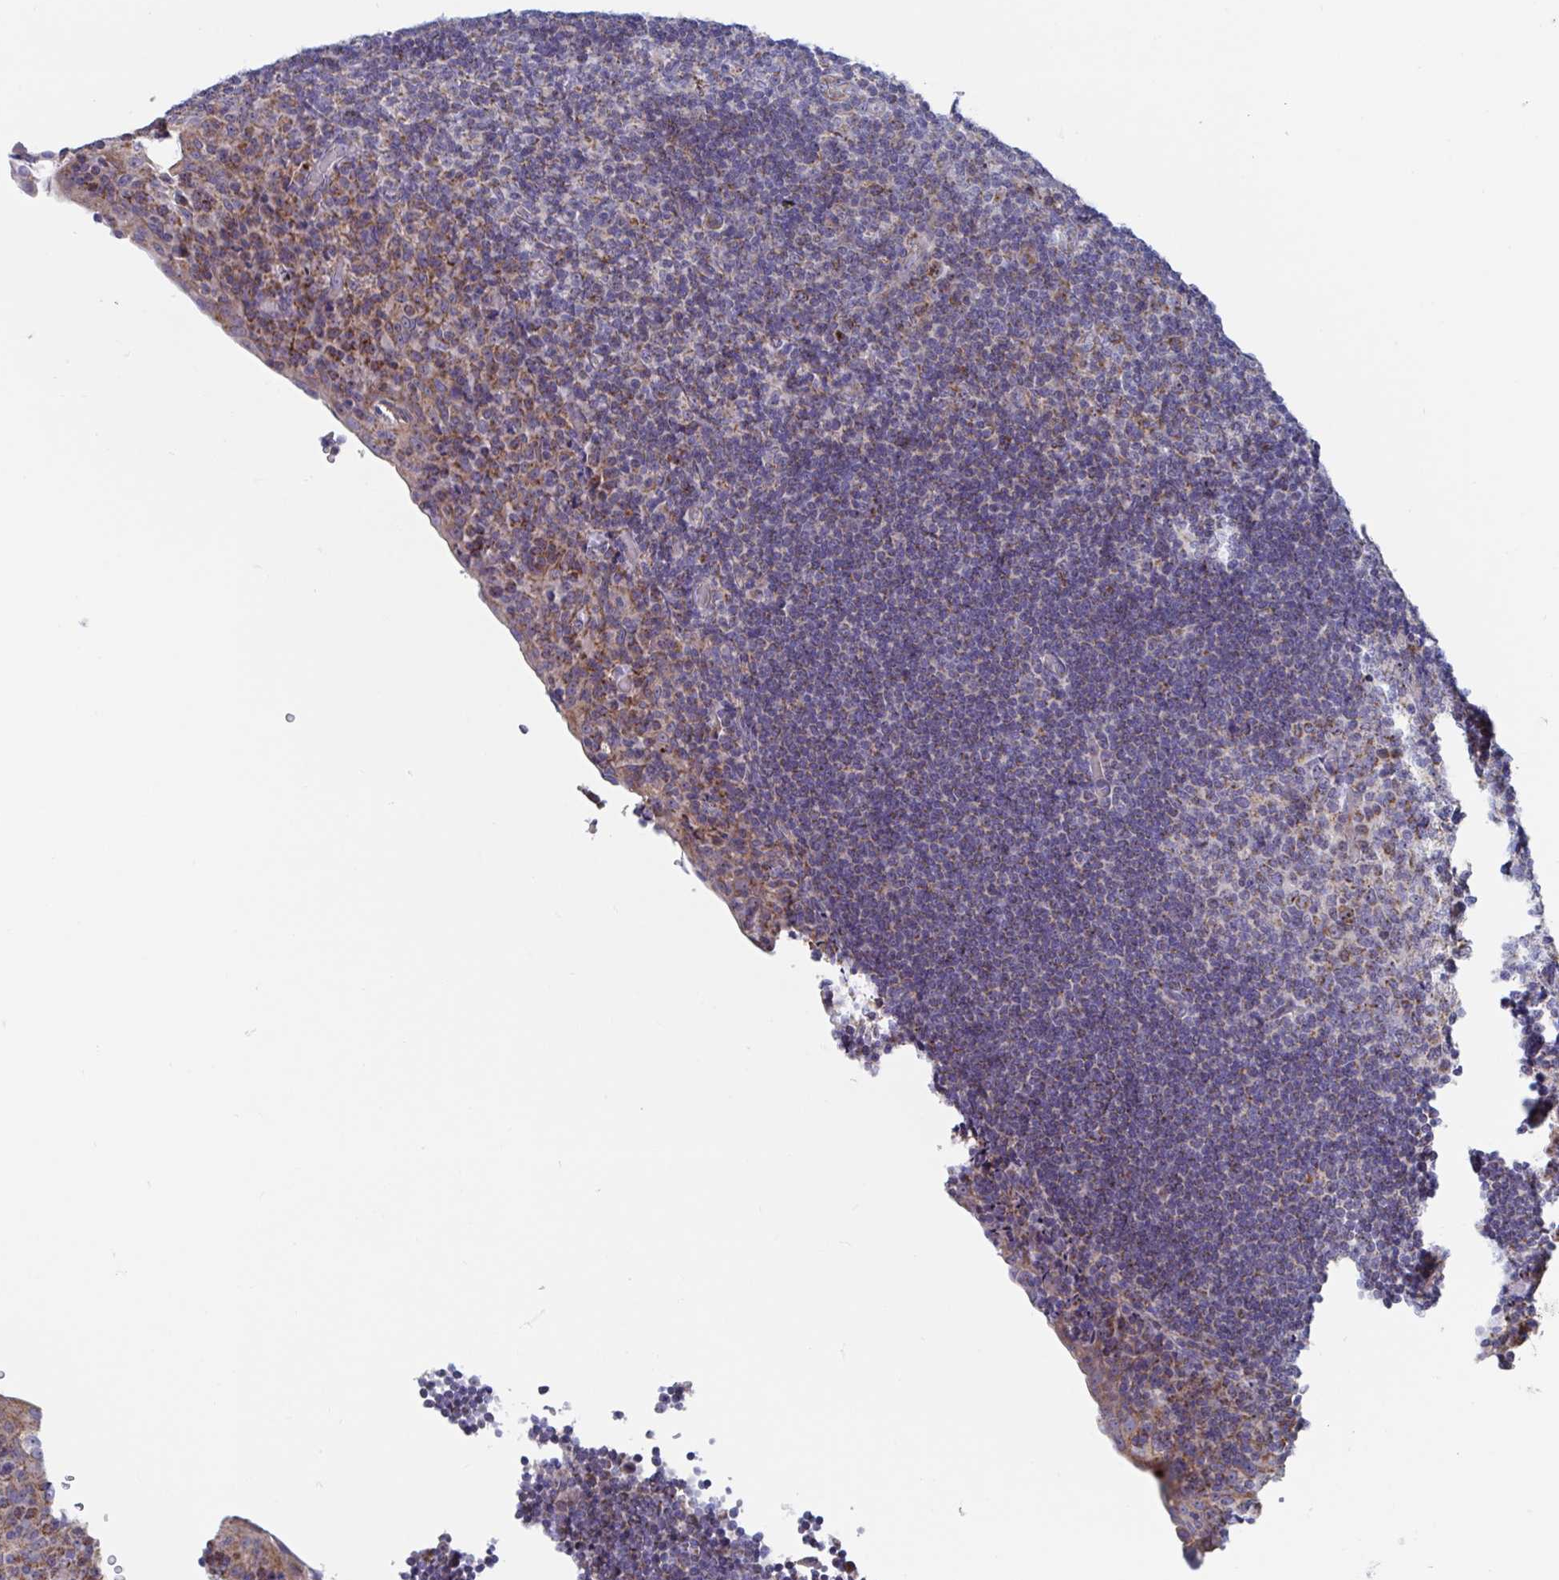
{"staining": {"intensity": "moderate", "quantity": "25%-75%", "location": "cytoplasmic/membranous,nuclear"}, "tissue": "tonsil", "cell_type": "Germinal center cells", "image_type": "normal", "snomed": [{"axis": "morphology", "description": "Normal tissue, NOS"}, {"axis": "topography", "description": "Tonsil"}], "caption": "Normal tonsil exhibits moderate cytoplasmic/membranous,nuclear positivity in about 25%-75% of germinal center cells, visualized by immunohistochemistry. The protein of interest is stained brown, and the nuclei are stained in blue (DAB (3,3'-diaminobenzidine) IHC with brightfield microscopy, high magnification).", "gene": "MRPL53", "patient": {"sex": "male", "age": 17}}